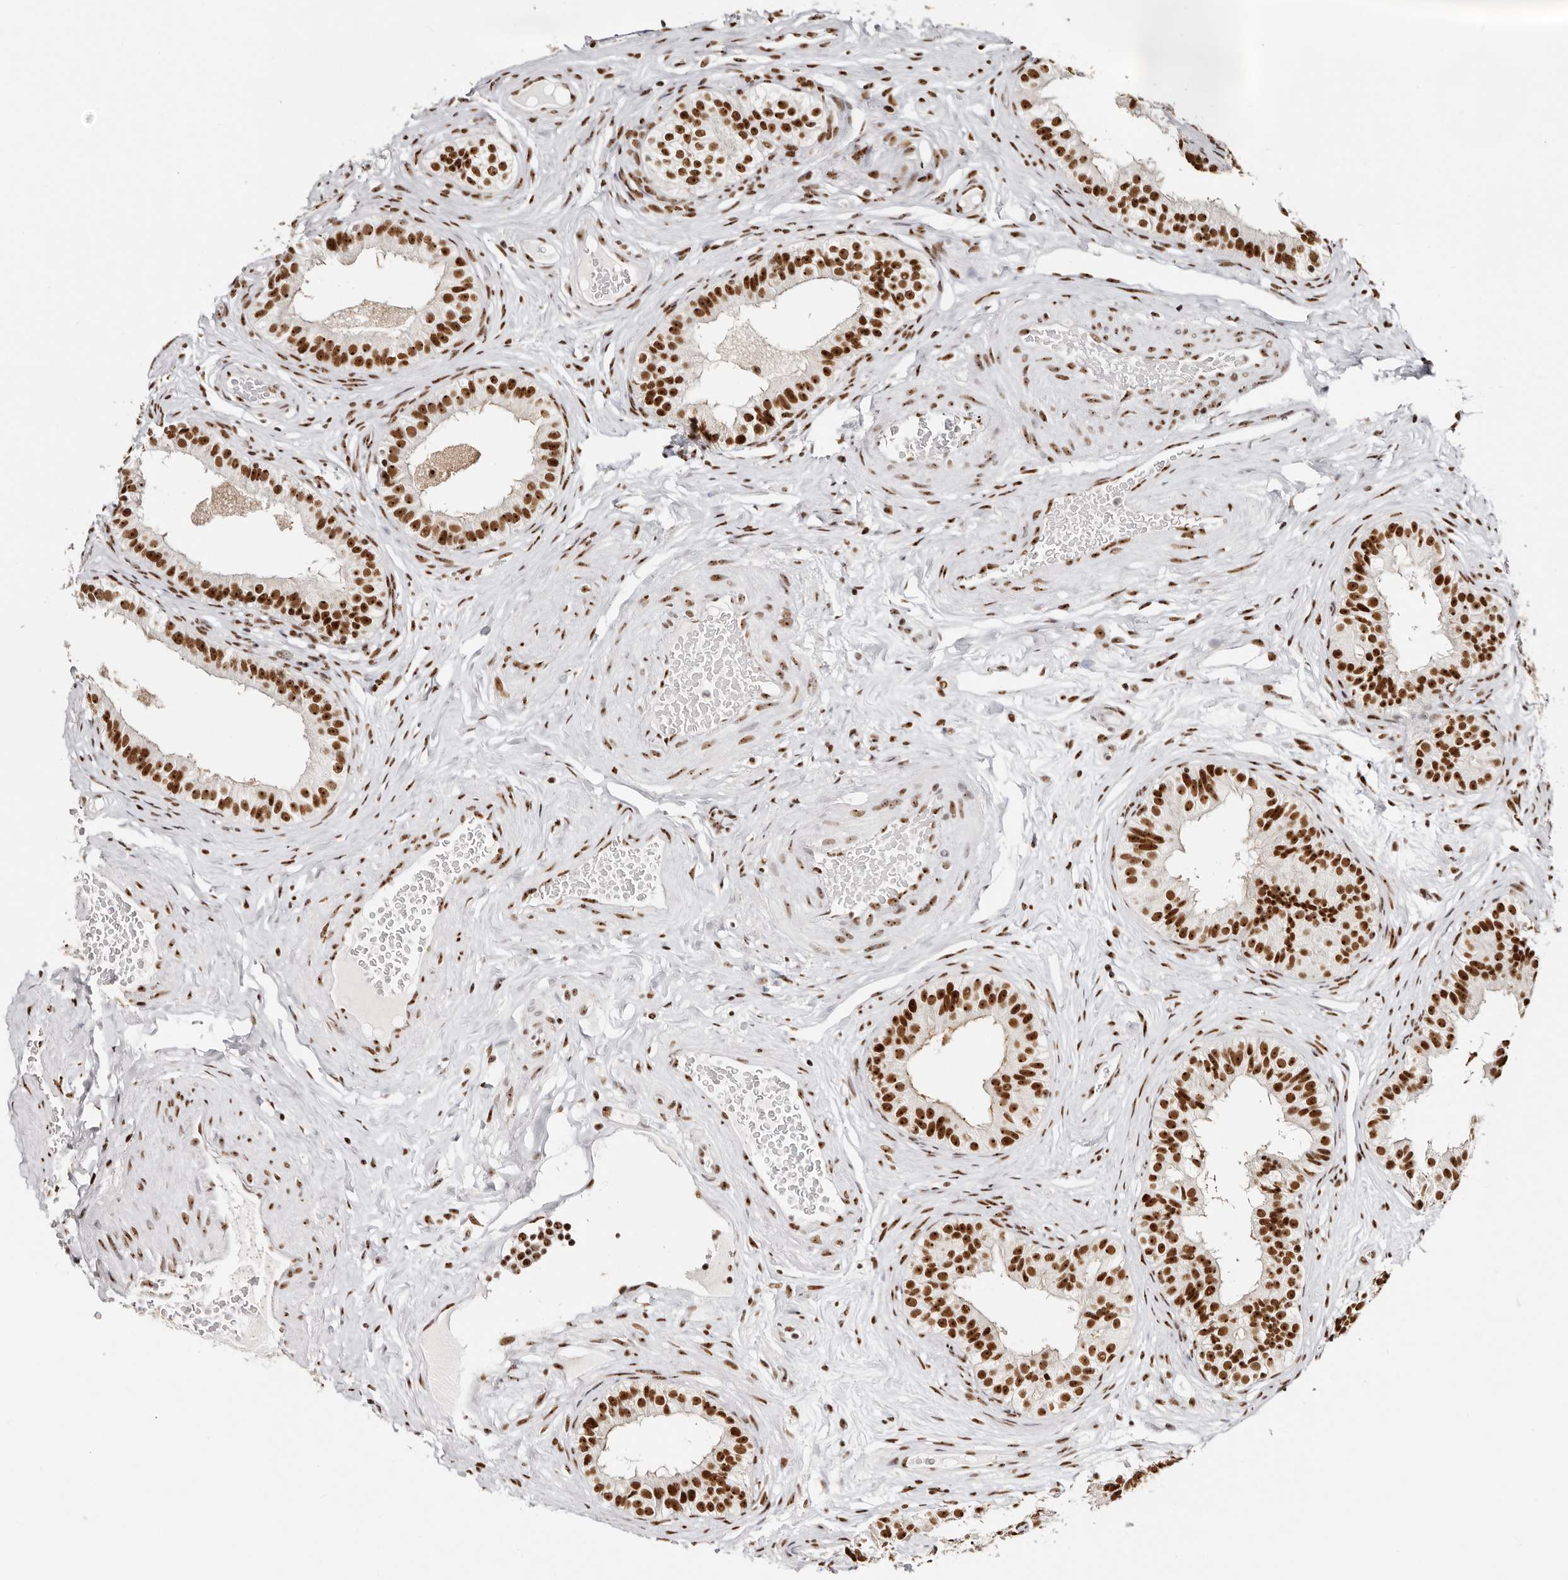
{"staining": {"intensity": "strong", "quantity": ">75%", "location": "nuclear"}, "tissue": "epididymis", "cell_type": "Glandular cells", "image_type": "normal", "snomed": [{"axis": "morphology", "description": "Normal tissue, NOS"}, {"axis": "topography", "description": "Epididymis"}], "caption": "This is a histology image of immunohistochemistry (IHC) staining of unremarkable epididymis, which shows strong staining in the nuclear of glandular cells.", "gene": "IQGAP3", "patient": {"sex": "male", "age": 49}}